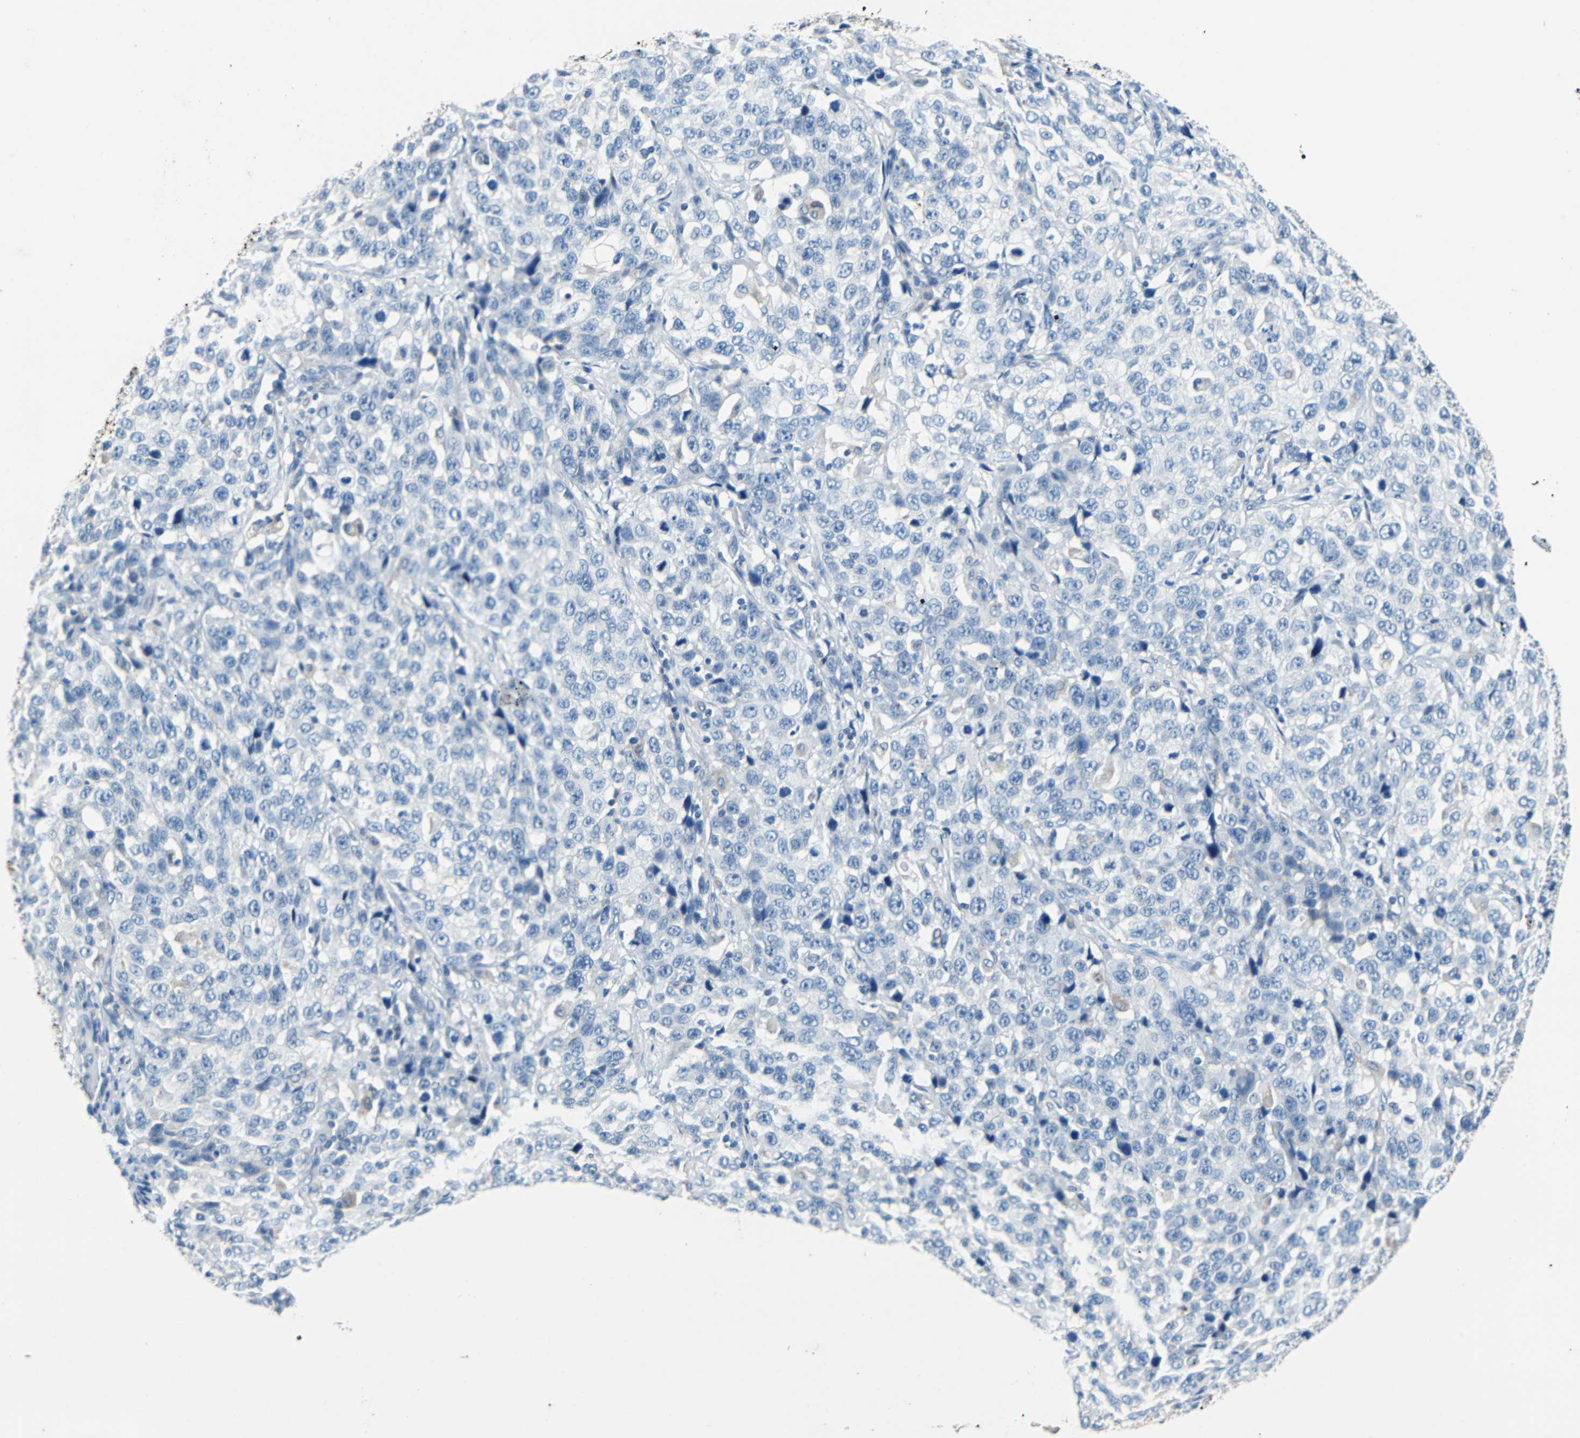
{"staining": {"intensity": "negative", "quantity": "none", "location": "none"}, "tissue": "stomach cancer", "cell_type": "Tumor cells", "image_type": "cancer", "snomed": [{"axis": "morphology", "description": "Normal tissue, NOS"}, {"axis": "morphology", "description": "Adenocarcinoma, NOS"}, {"axis": "topography", "description": "Stomach"}], "caption": "This histopathology image is of stomach cancer (adenocarcinoma) stained with immunohistochemistry (IHC) to label a protein in brown with the nuclei are counter-stained blue. There is no positivity in tumor cells. (DAB (3,3'-diaminobenzidine) immunohistochemistry (IHC) with hematoxylin counter stain).", "gene": "TEX264", "patient": {"sex": "male", "age": 48}}